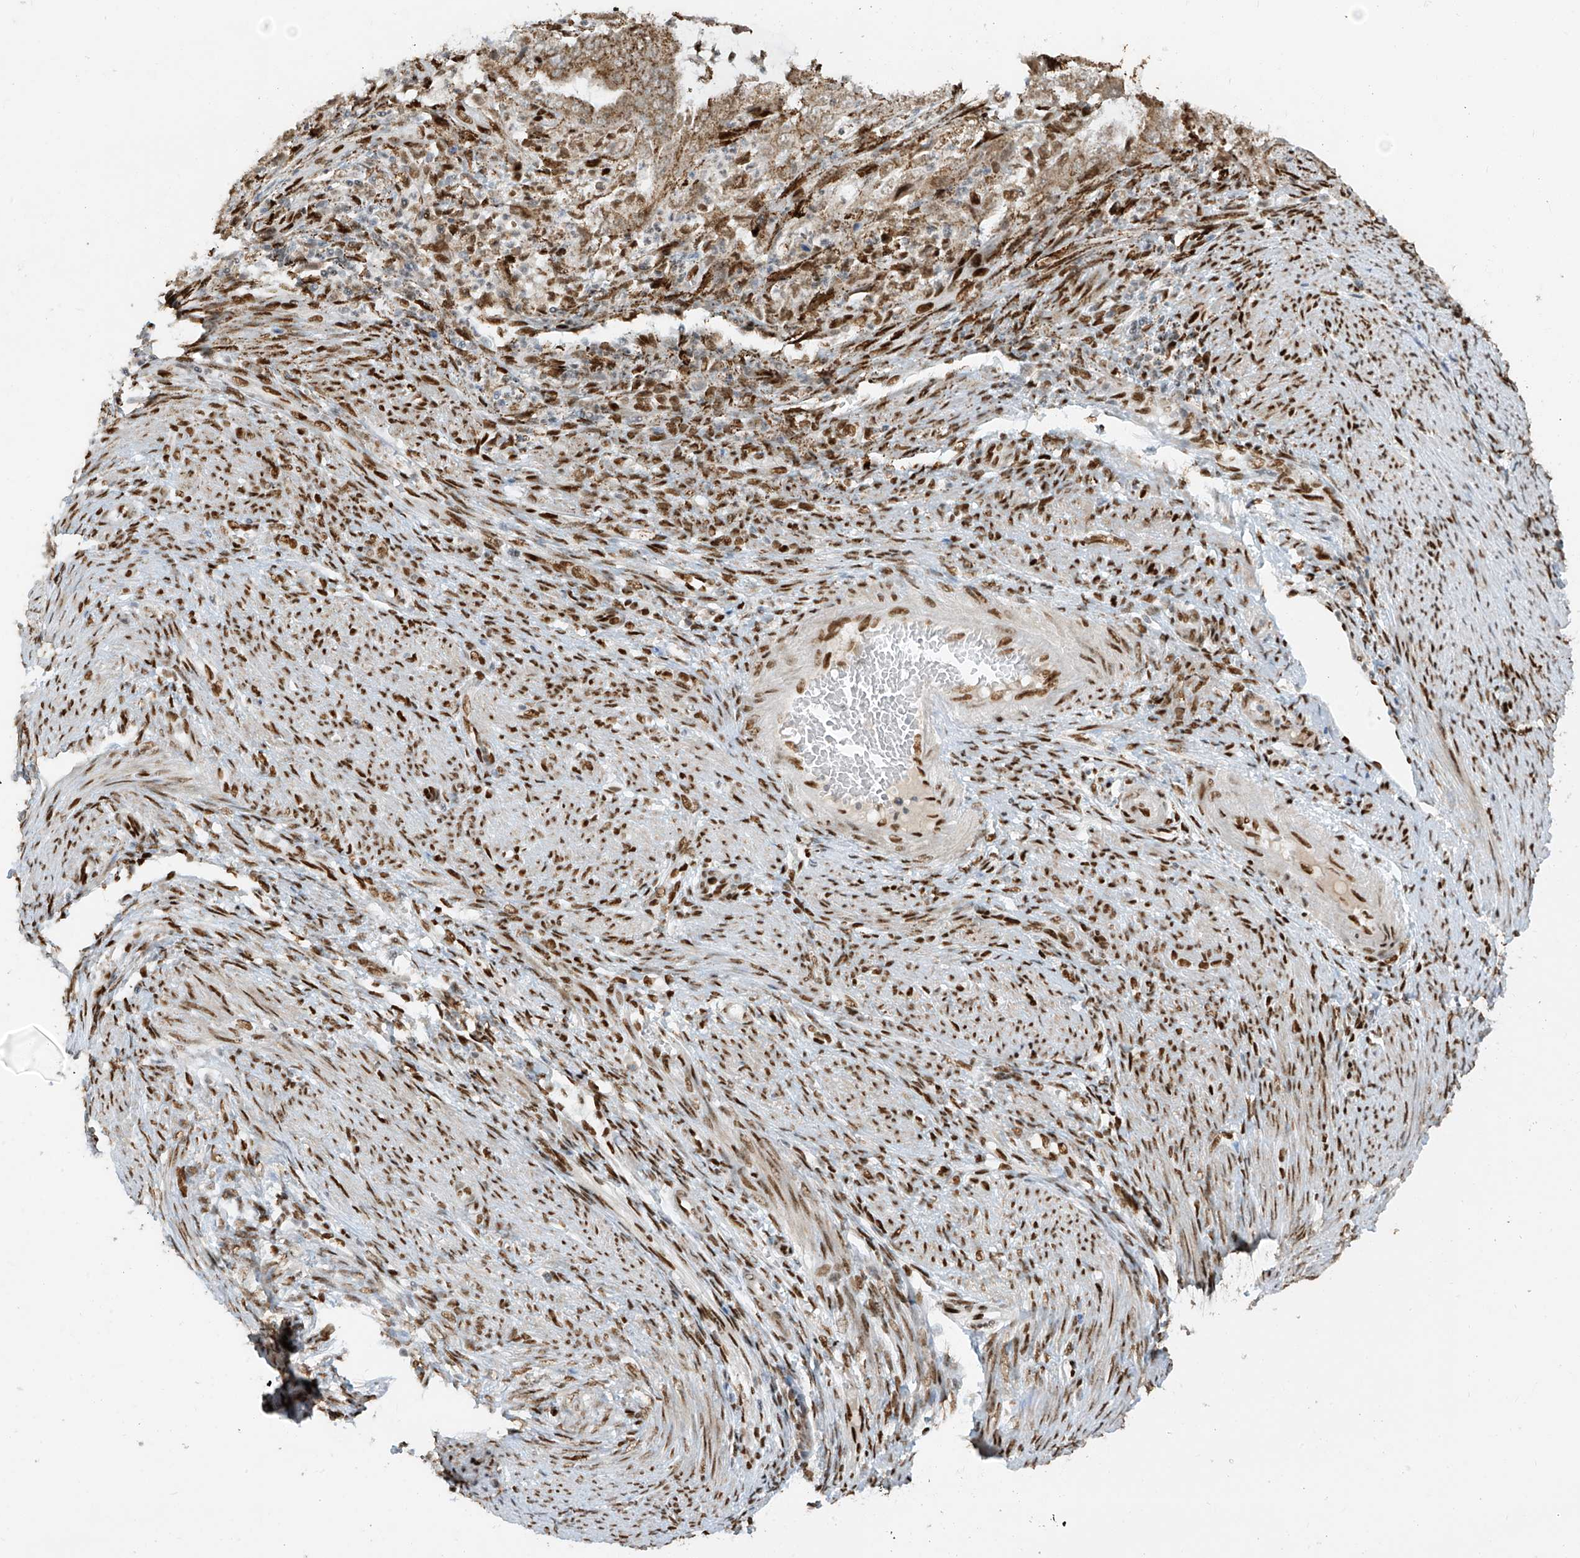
{"staining": {"intensity": "weak", "quantity": ">75%", "location": "cytoplasmic/membranous"}, "tissue": "endometrial cancer", "cell_type": "Tumor cells", "image_type": "cancer", "snomed": [{"axis": "morphology", "description": "Adenocarcinoma, NOS"}, {"axis": "topography", "description": "Endometrium"}], "caption": "DAB immunohistochemical staining of human endometrial adenocarcinoma shows weak cytoplasmic/membranous protein expression in about >75% of tumor cells.", "gene": "PM20D2", "patient": {"sex": "female", "age": 51}}